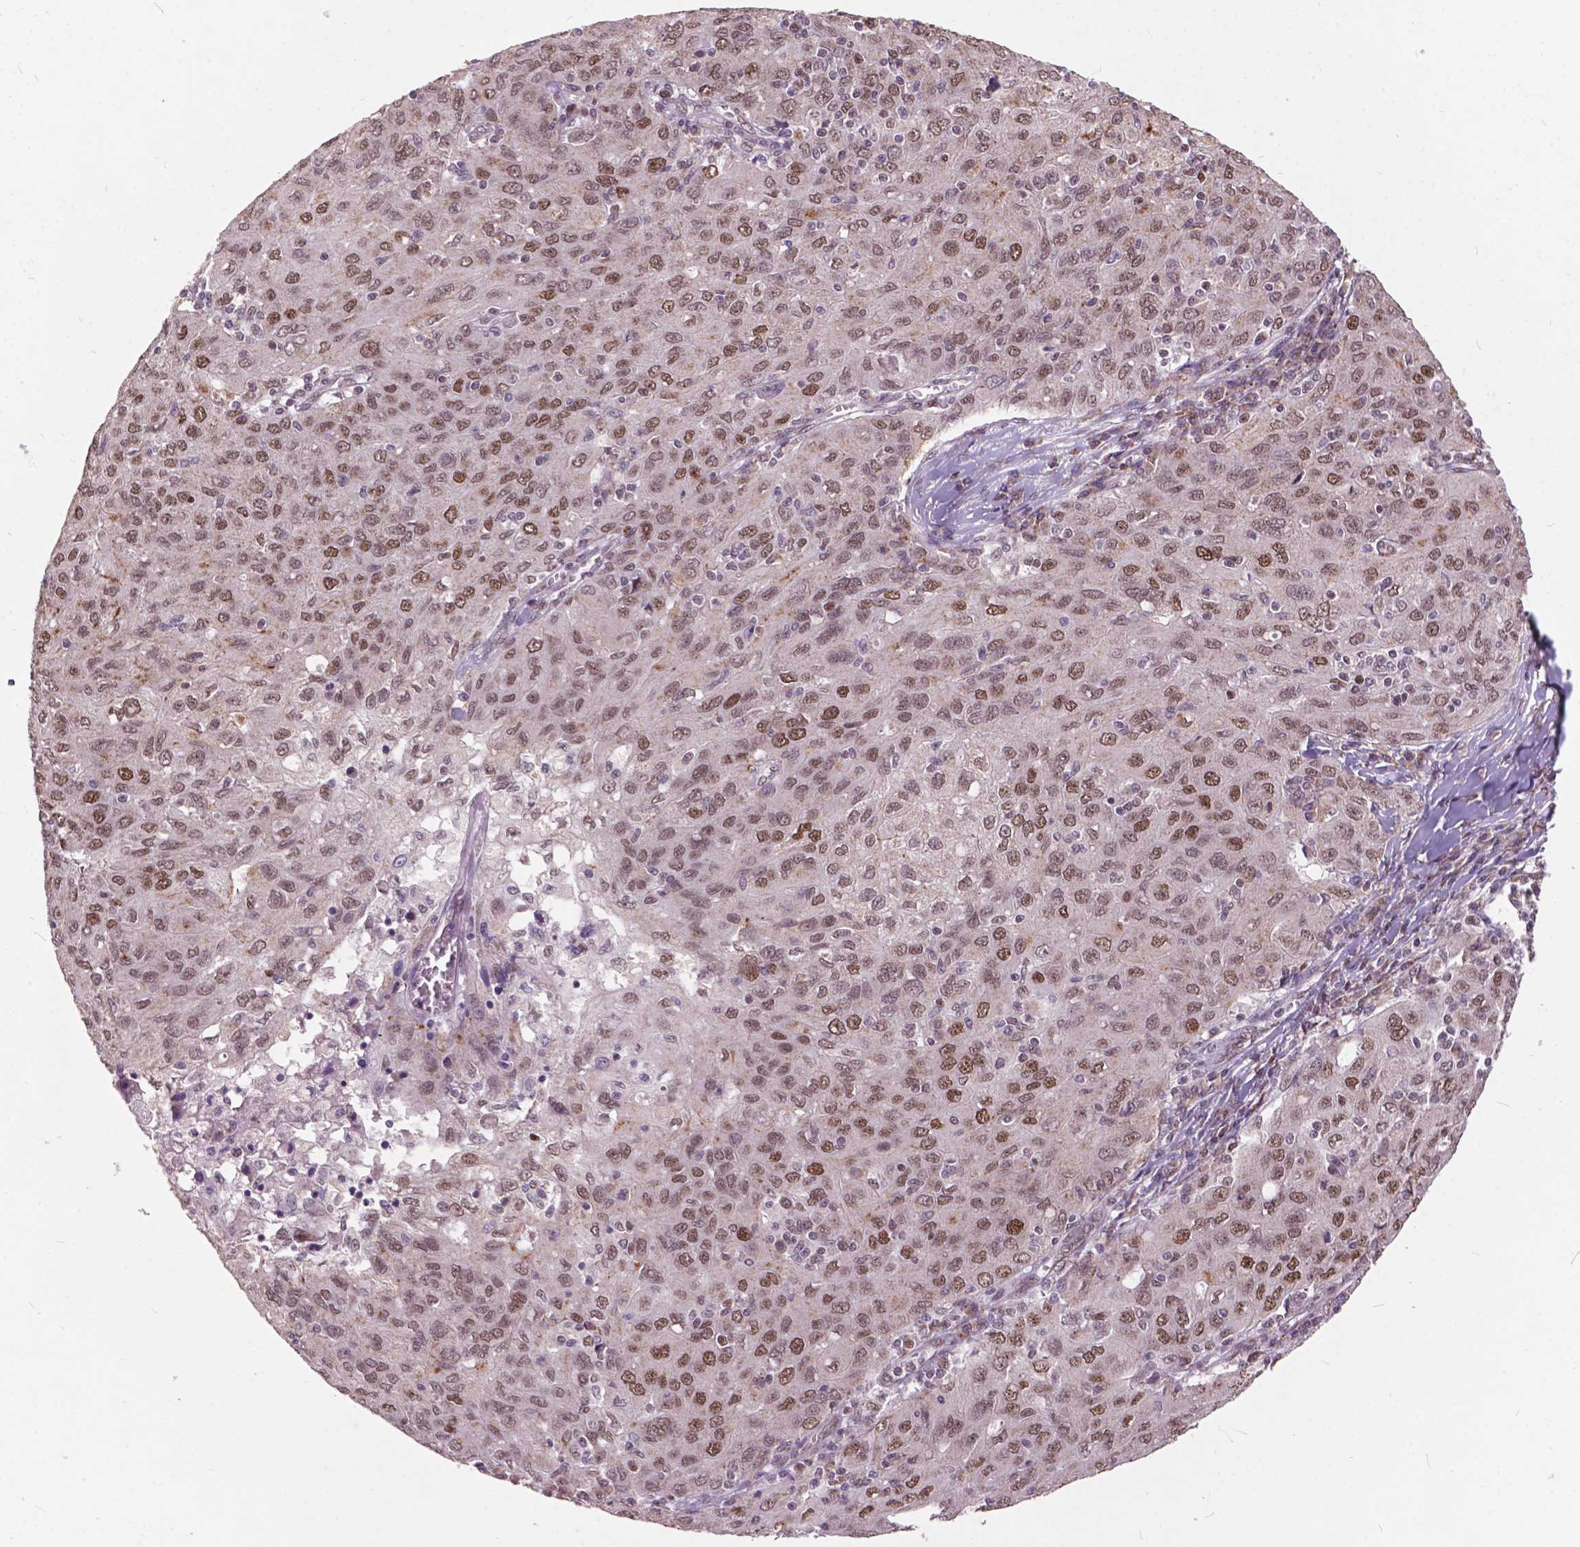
{"staining": {"intensity": "moderate", "quantity": ">75%", "location": "nuclear"}, "tissue": "ovarian cancer", "cell_type": "Tumor cells", "image_type": "cancer", "snomed": [{"axis": "morphology", "description": "Carcinoma, endometroid"}, {"axis": "topography", "description": "Ovary"}], "caption": "Ovarian endometroid carcinoma stained with a brown dye displays moderate nuclear positive expression in about >75% of tumor cells.", "gene": "MSH2", "patient": {"sex": "female", "age": 50}}